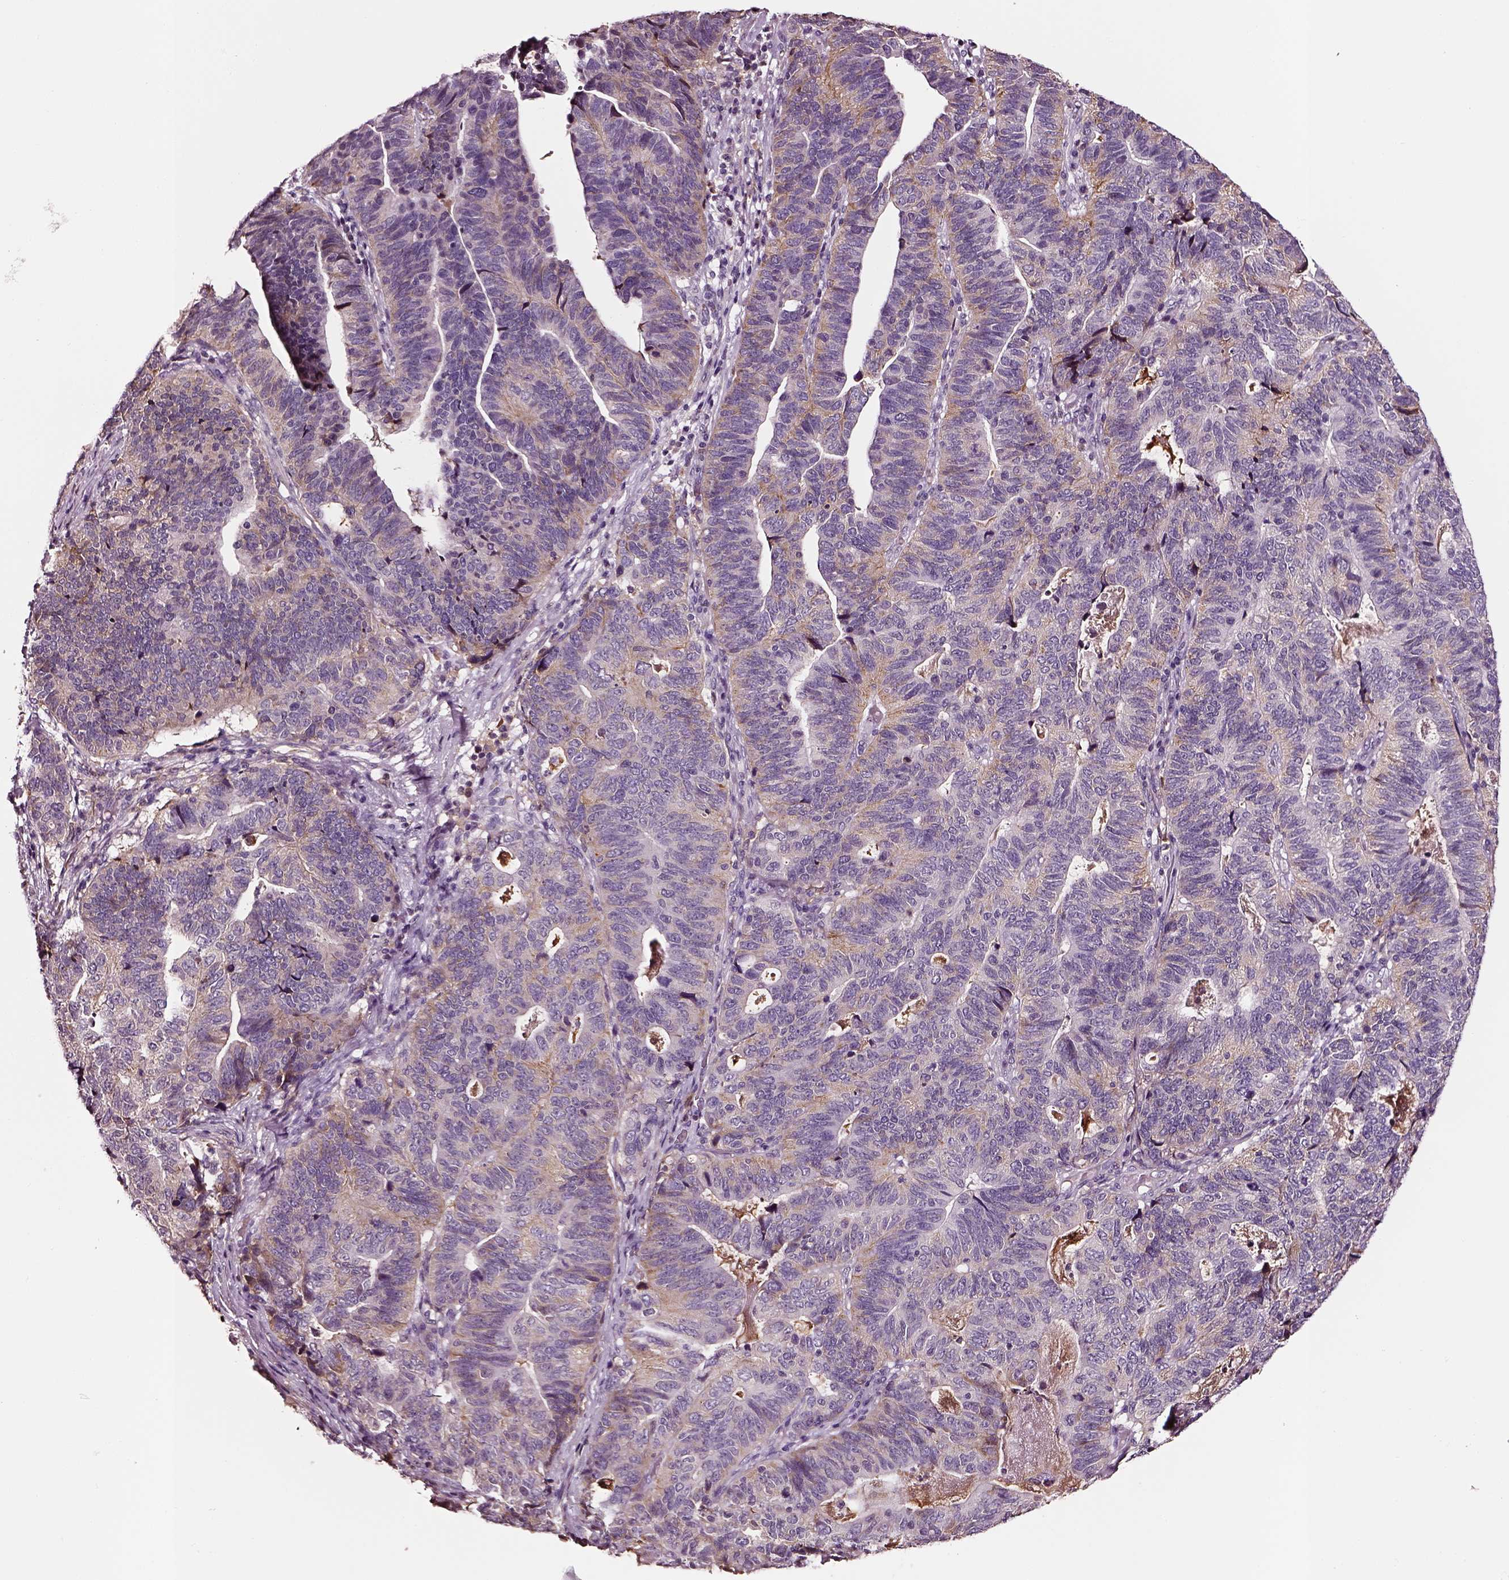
{"staining": {"intensity": "weak", "quantity": "<25%", "location": "cytoplasmic/membranous"}, "tissue": "stomach cancer", "cell_type": "Tumor cells", "image_type": "cancer", "snomed": [{"axis": "morphology", "description": "Adenocarcinoma, NOS"}, {"axis": "topography", "description": "Stomach, upper"}], "caption": "This is an IHC image of human stomach adenocarcinoma. There is no expression in tumor cells.", "gene": "TF", "patient": {"sex": "female", "age": 67}}